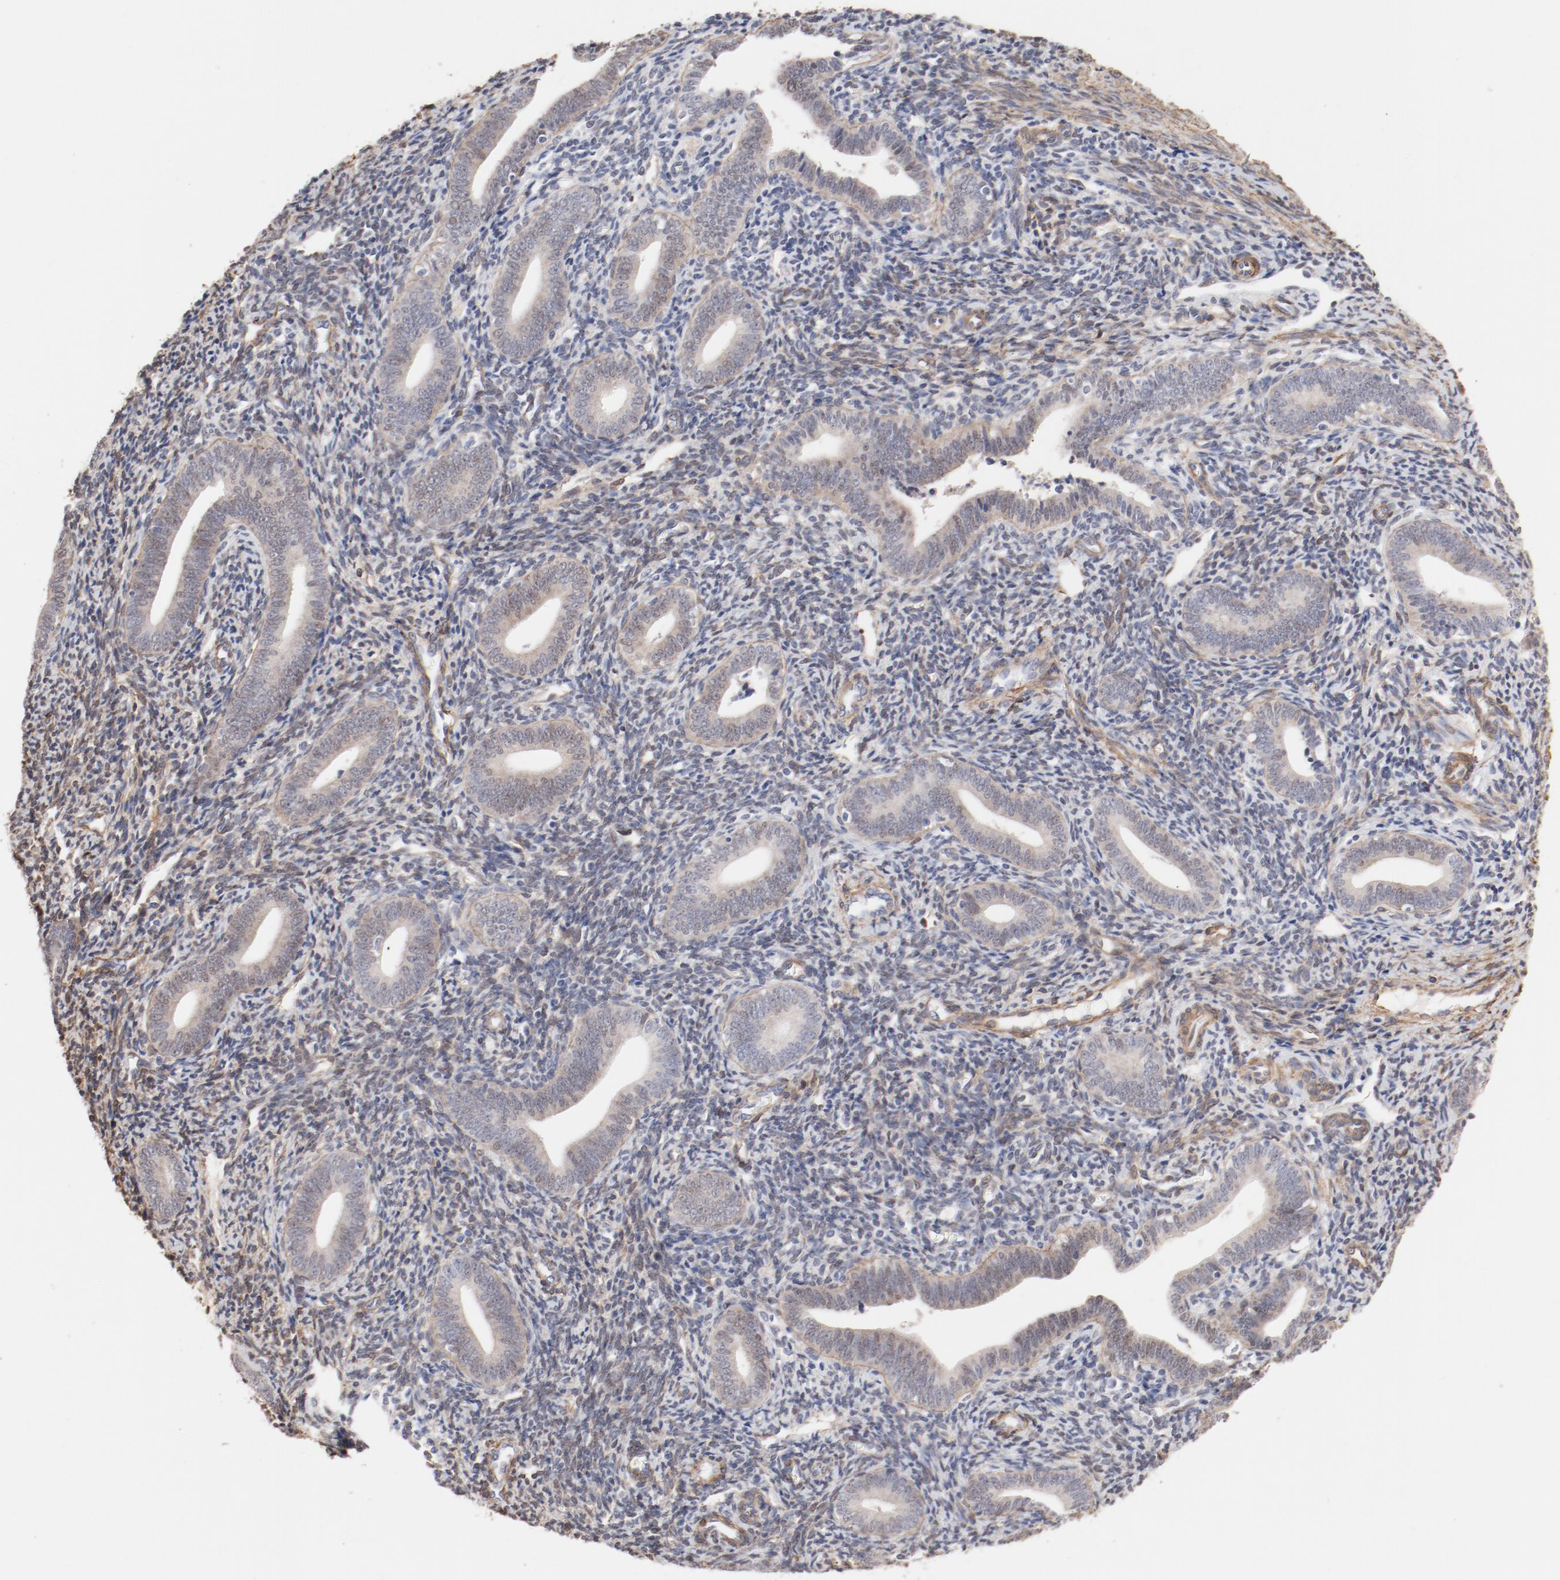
{"staining": {"intensity": "moderate", "quantity": ">75%", "location": "cytoplasmic/membranous"}, "tissue": "endometrium", "cell_type": "Cells in endometrial stroma", "image_type": "normal", "snomed": [{"axis": "morphology", "description": "Normal tissue, NOS"}, {"axis": "topography", "description": "Uterus"}, {"axis": "topography", "description": "Endometrium"}], "caption": "Benign endometrium shows moderate cytoplasmic/membranous positivity in about >75% of cells in endometrial stroma, visualized by immunohistochemistry.", "gene": "MAGED4B", "patient": {"sex": "female", "age": 33}}